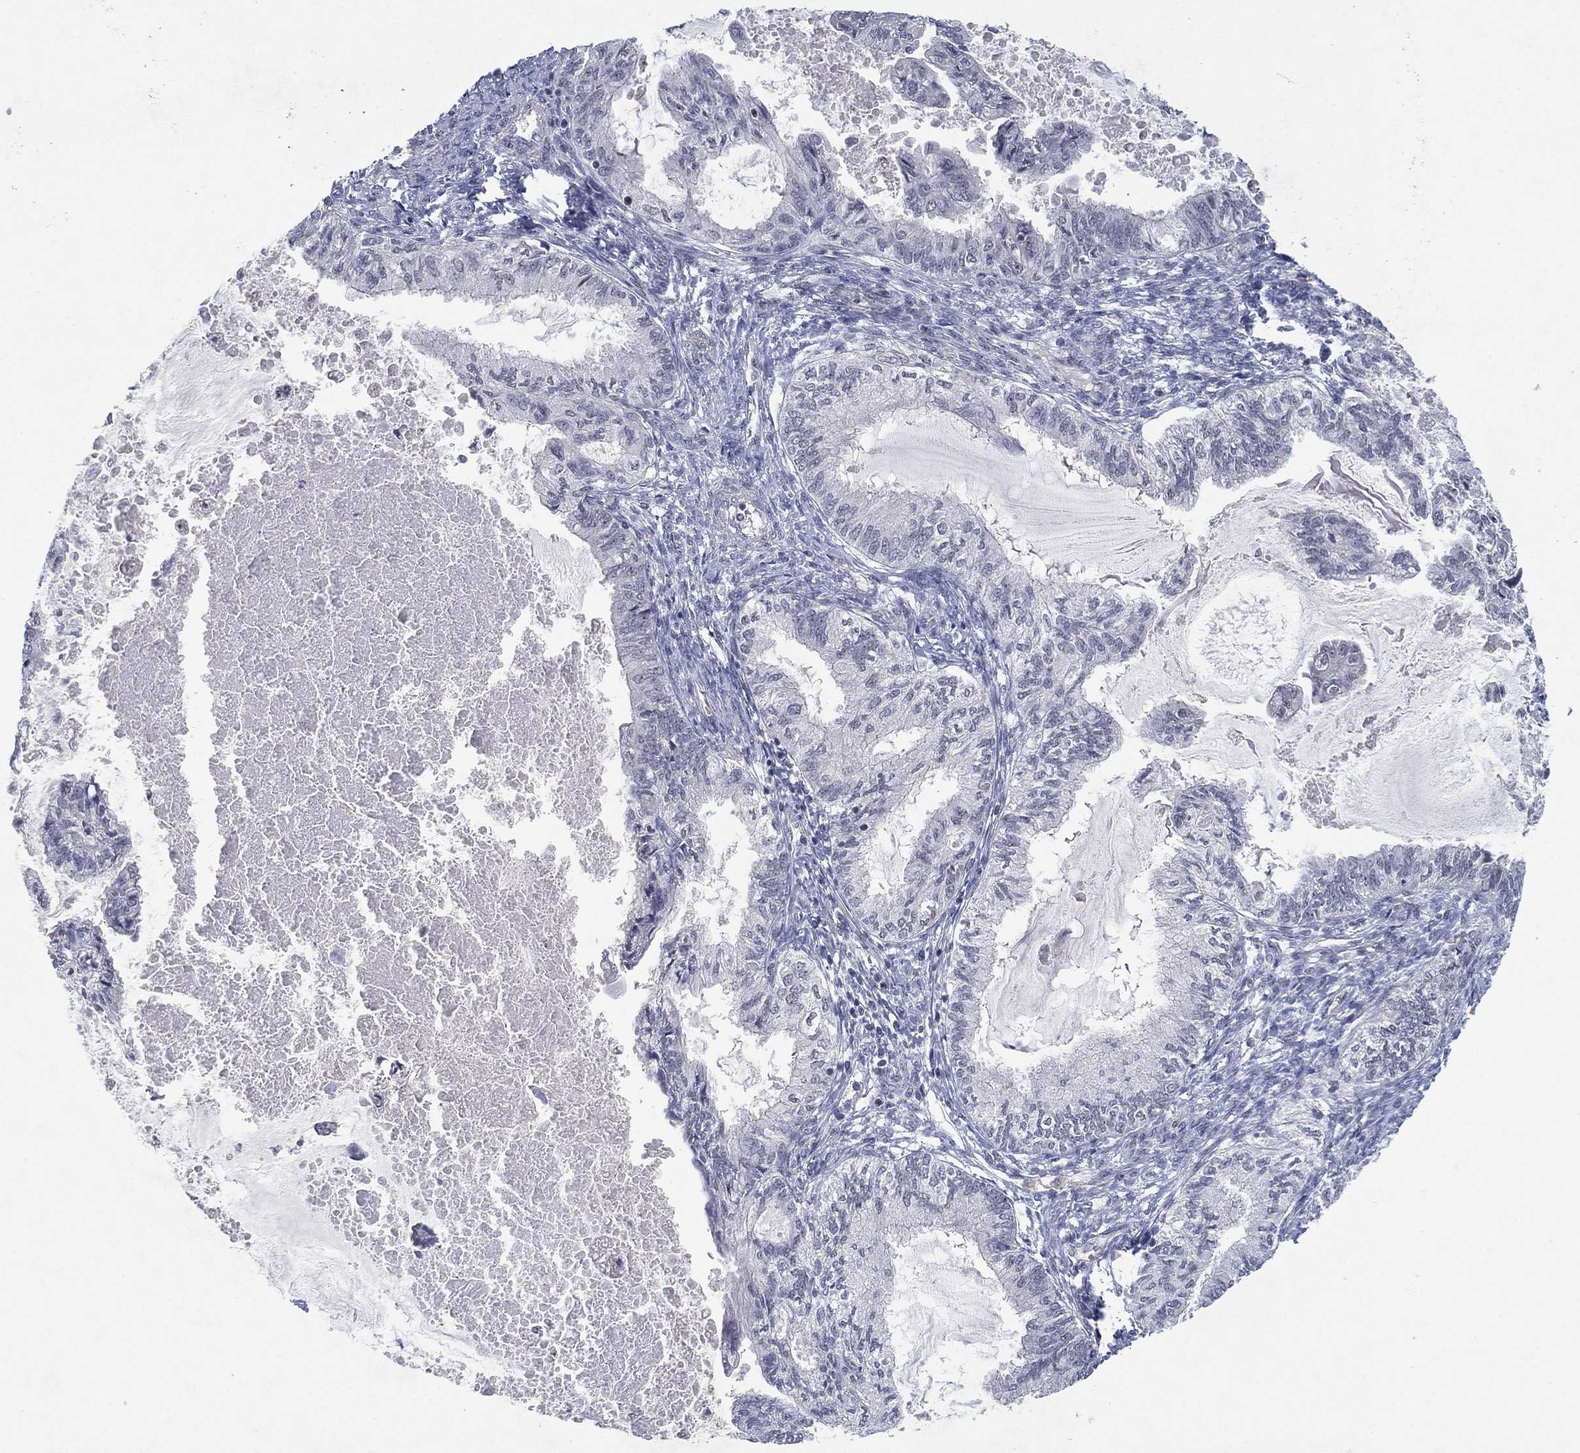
{"staining": {"intensity": "negative", "quantity": "none", "location": "none"}, "tissue": "endometrial cancer", "cell_type": "Tumor cells", "image_type": "cancer", "snomed": [{"axis": "morphology", "description": "Adenocarcinoma, NOS"}, {"axis": "topography", "description": "Endometrium"}], "caption": "The immunohistochemistry (IHC) micrograph has no significant positivity in tumor cells of endometrial cancer (adenocarcinoma) tissue.", "gene": "DGCR8", "patient": {"sex": "female", "age": 86}}